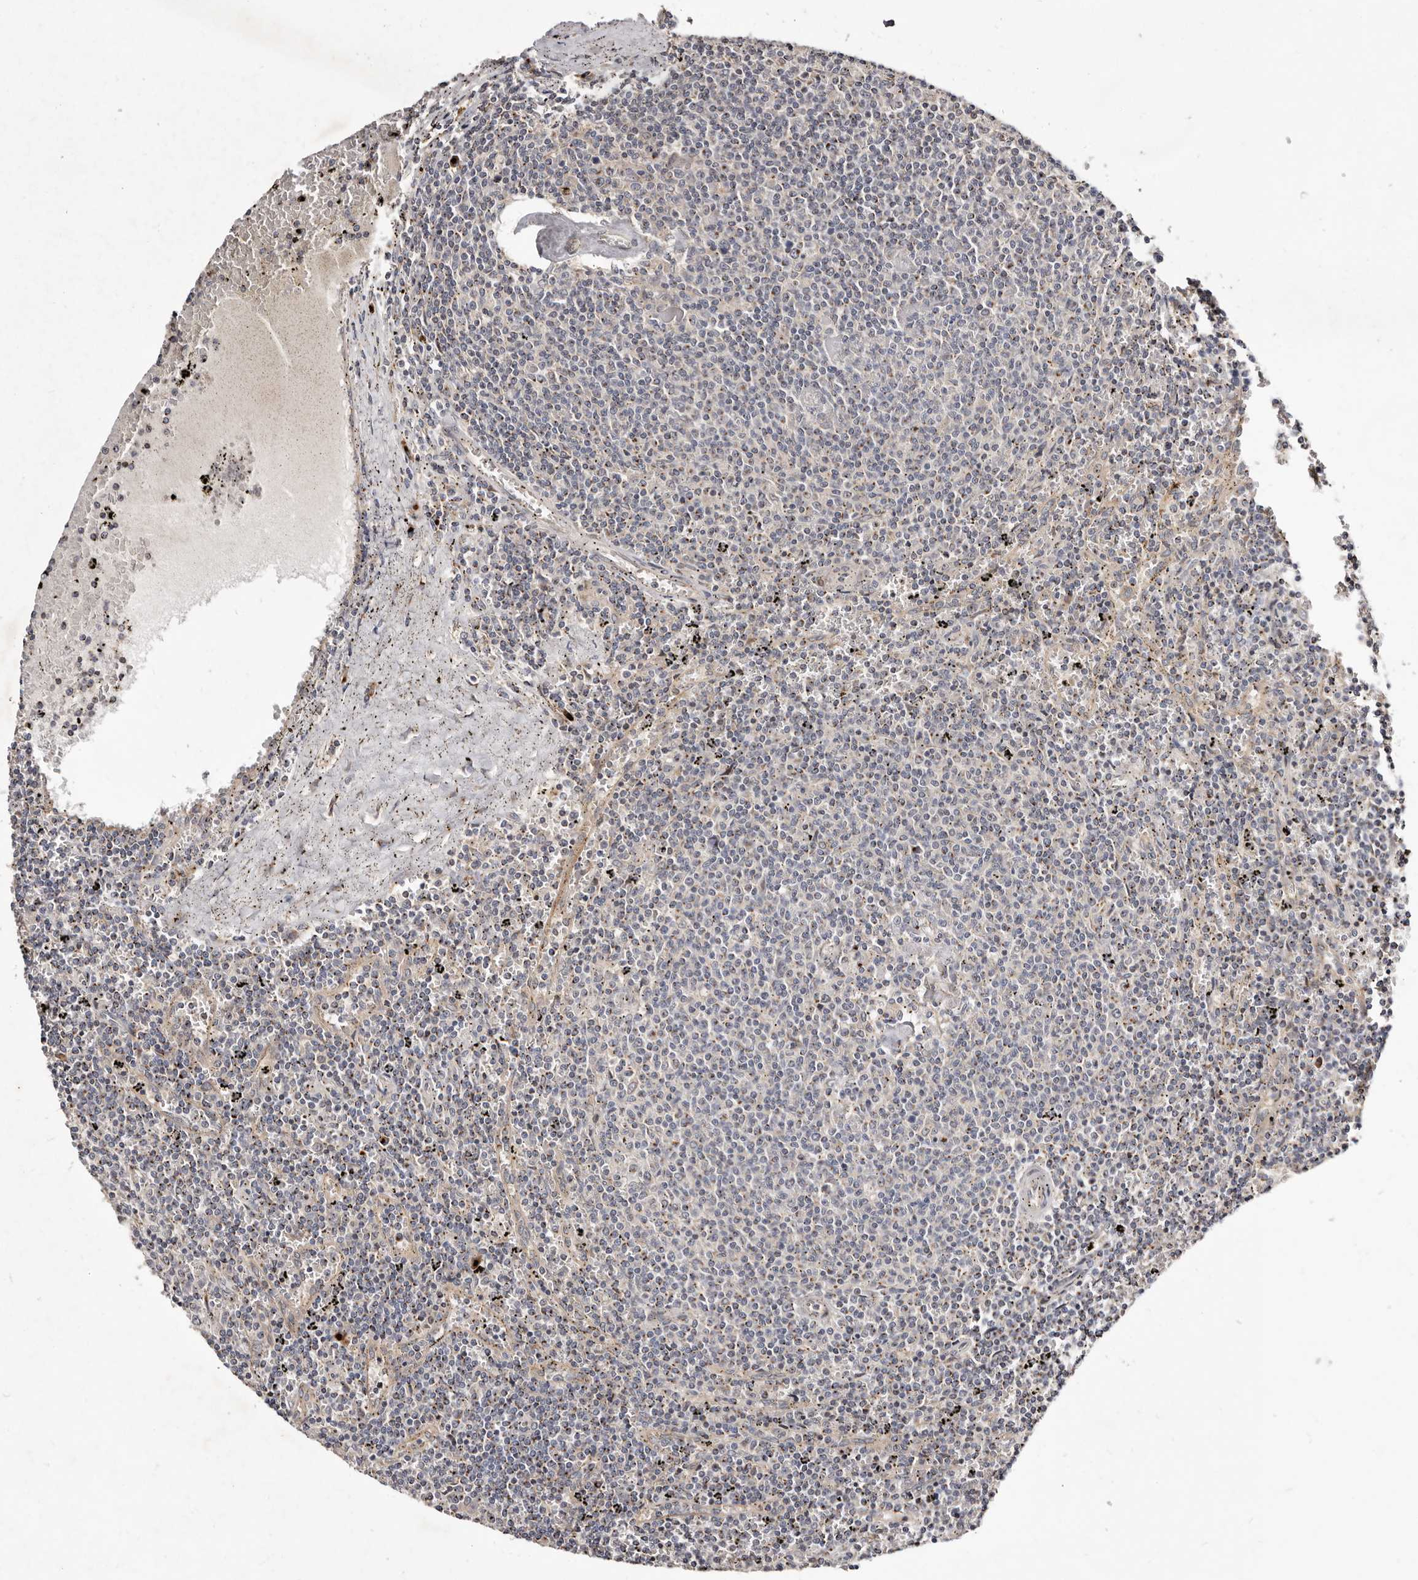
{"staining": {"intensity": "negative", "quantity": "none", "location": "none"}, "tissue": "lymphoma", "cell_type": "Tumor cells", "image_type": "cancer", "snomed": [{"axis": "morphology", "description": "Malignant lymphoma, non-Hodgkin's type, Low grade"}, {"axis": "topography", "description": "Spleen"}], "caption": "Tumor cells show no significant protein staining in low-grade malignant lymphoma, non-Hodgkin's type. The staining was performed using DAB to visualize the protein expression in brown, while the nuclei were stained in blue with hematoxylin (Magnification: 20x).", "gene": "DACT2", "patient": {"sex": "female", "age": 50}}